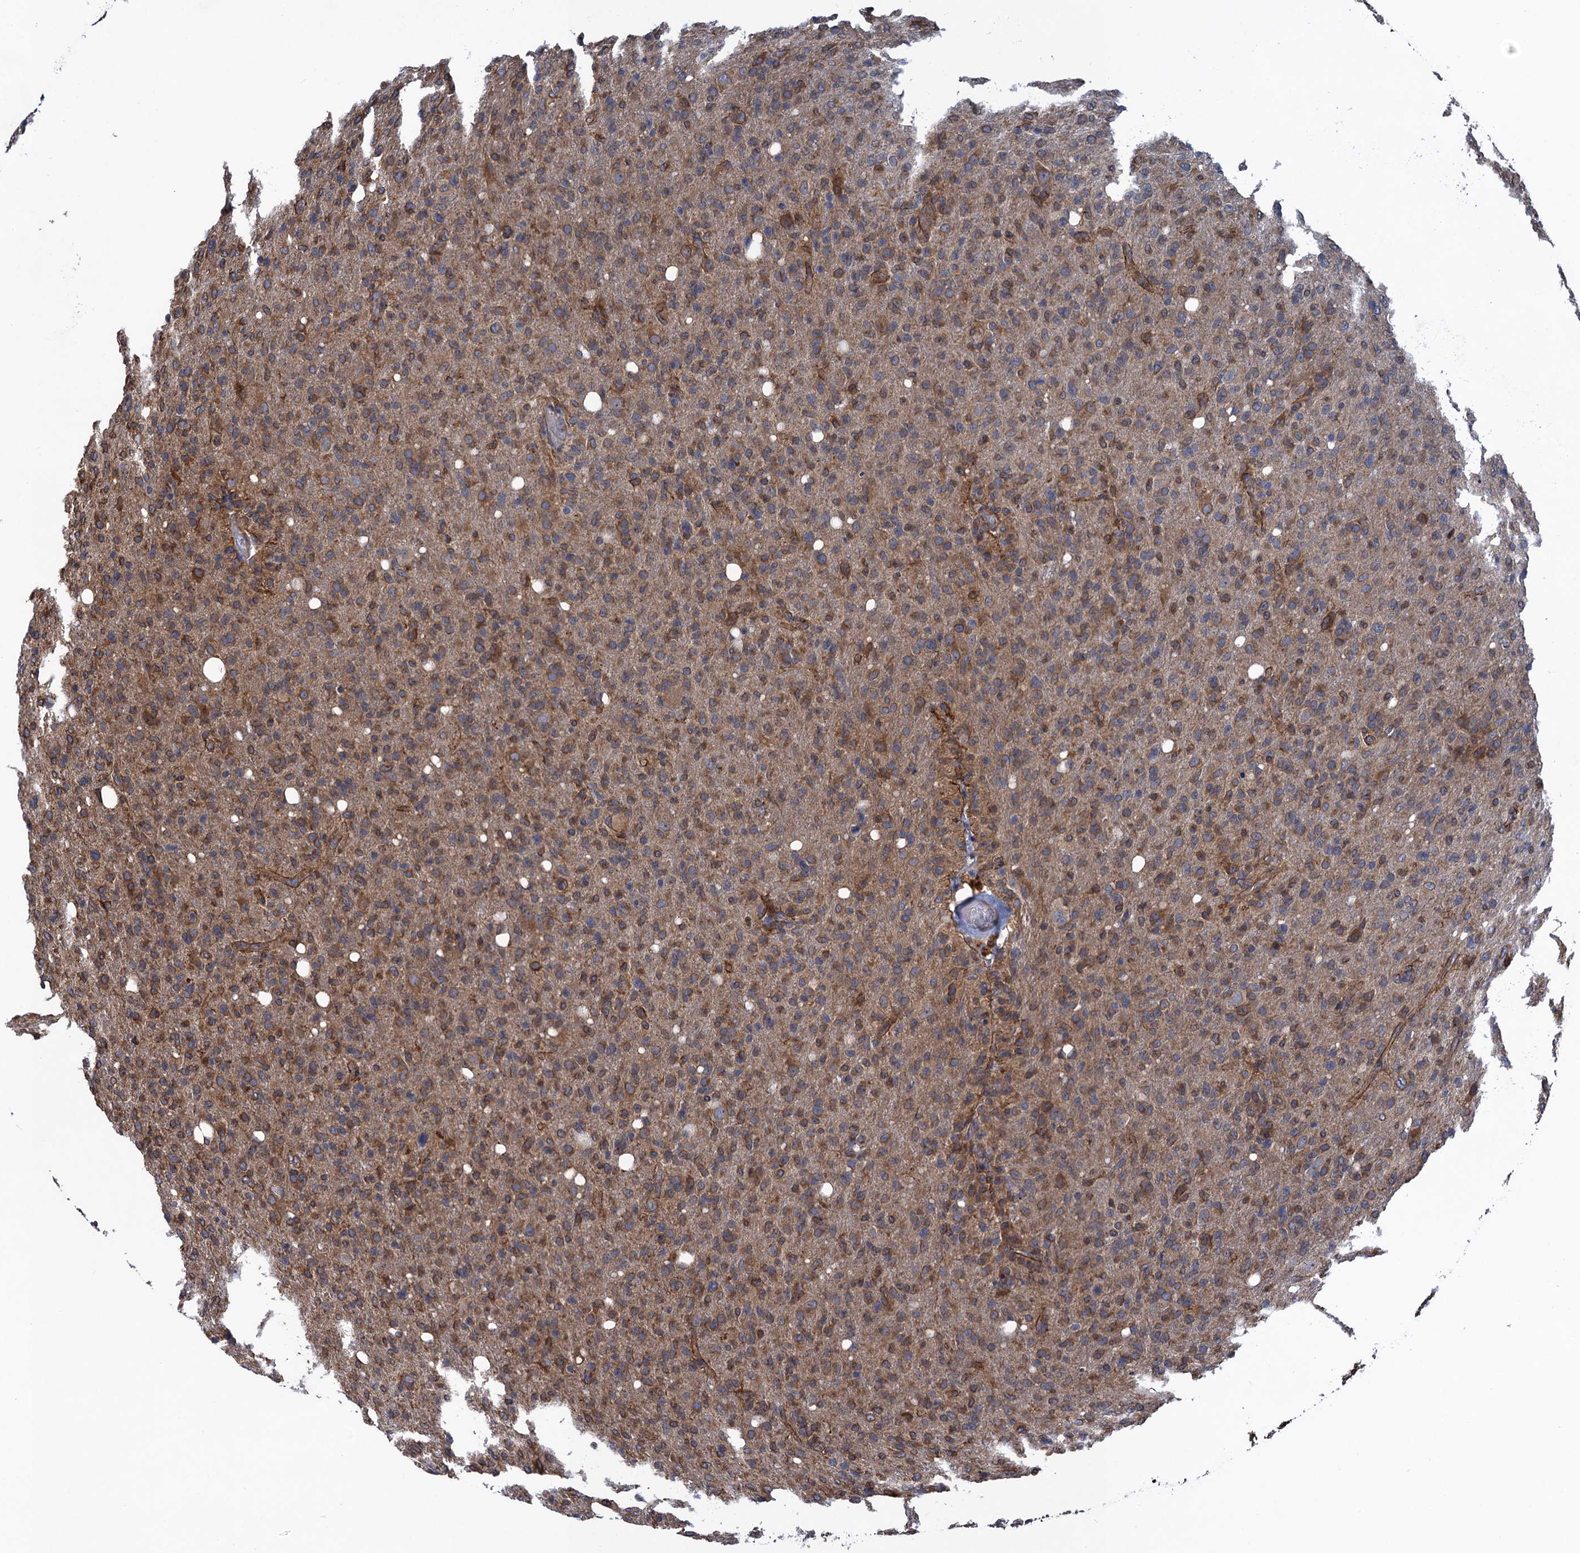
{"staining": {"intensity": "moderate", "quantity": "<25%", "location": "cytoplasmic/membranous"}, "tissue": "glioma", "cell_type": "Tumor cells", "image_type": "cancer", "snomed": [{"axis": "morphology", "description": "Glioma, malignant, High grade"}, {"axis": "topography", "description": "Brain"}], "caption": "High-magnification brightfield microscopy of glioma stained with DAB (3,3'-diaminobenzidine) (brown) and counterstained with hematoxylin (blue). tumor cells exhibit moderate cytoplasmic/membranous staining is seen in approximately<25% of cells.", "gene": "ARMC5", "patient": {"sex": "female", "age": 57}}